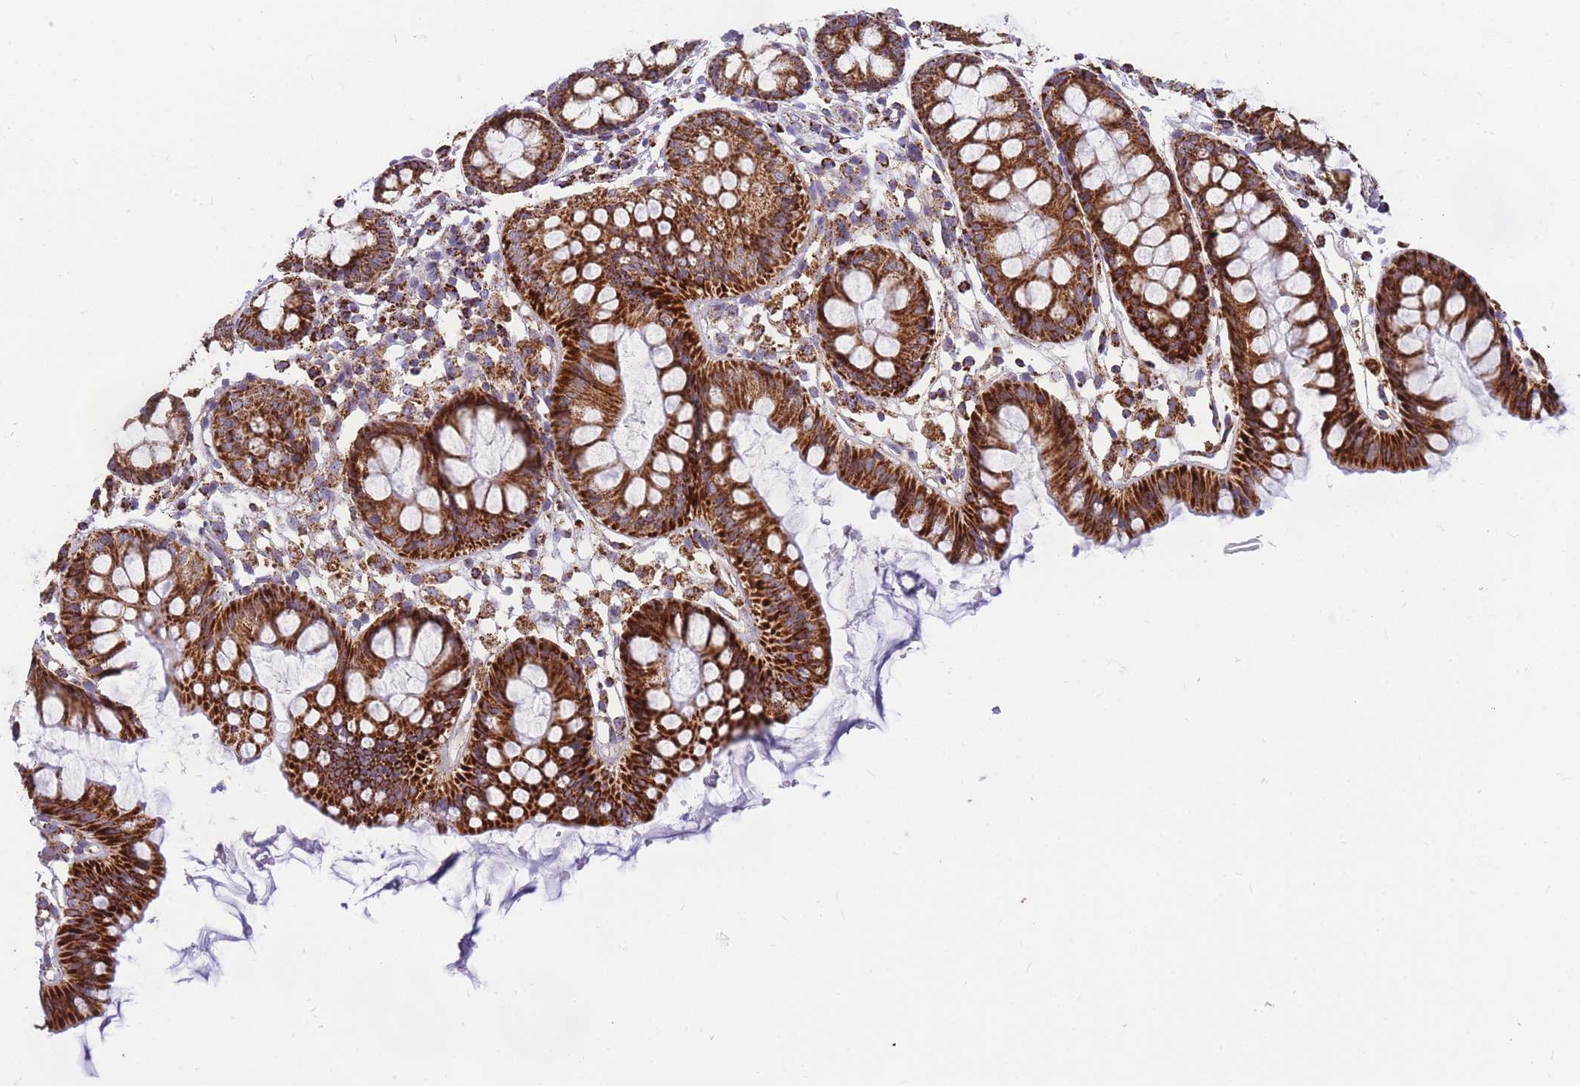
{"staining": {"intensity": "strong", "quantity": ">75%", "location": "cytoplasmic/membranous"}, "tissue": "colon", "cell_type": "Glandular cells", "image_type": "normal", "snomed": [{"axis": "morphology", "description": "Normal tissue, NOS"}, {"axis": "topography", "description": "Colon"}], "caption": "Benign colon shows strong cytoplasmic/membranous positivity in about >75% of glandular cells, visualized by immunohistochemistry. The staining was performed using DAB (3,3'-diaminobenzidine), with brown indicating positive protein expression. Nuclei are stained blue with hematoxylin.", "gene": "DDX49", "patient": {"sex": "female", "age": 84}}